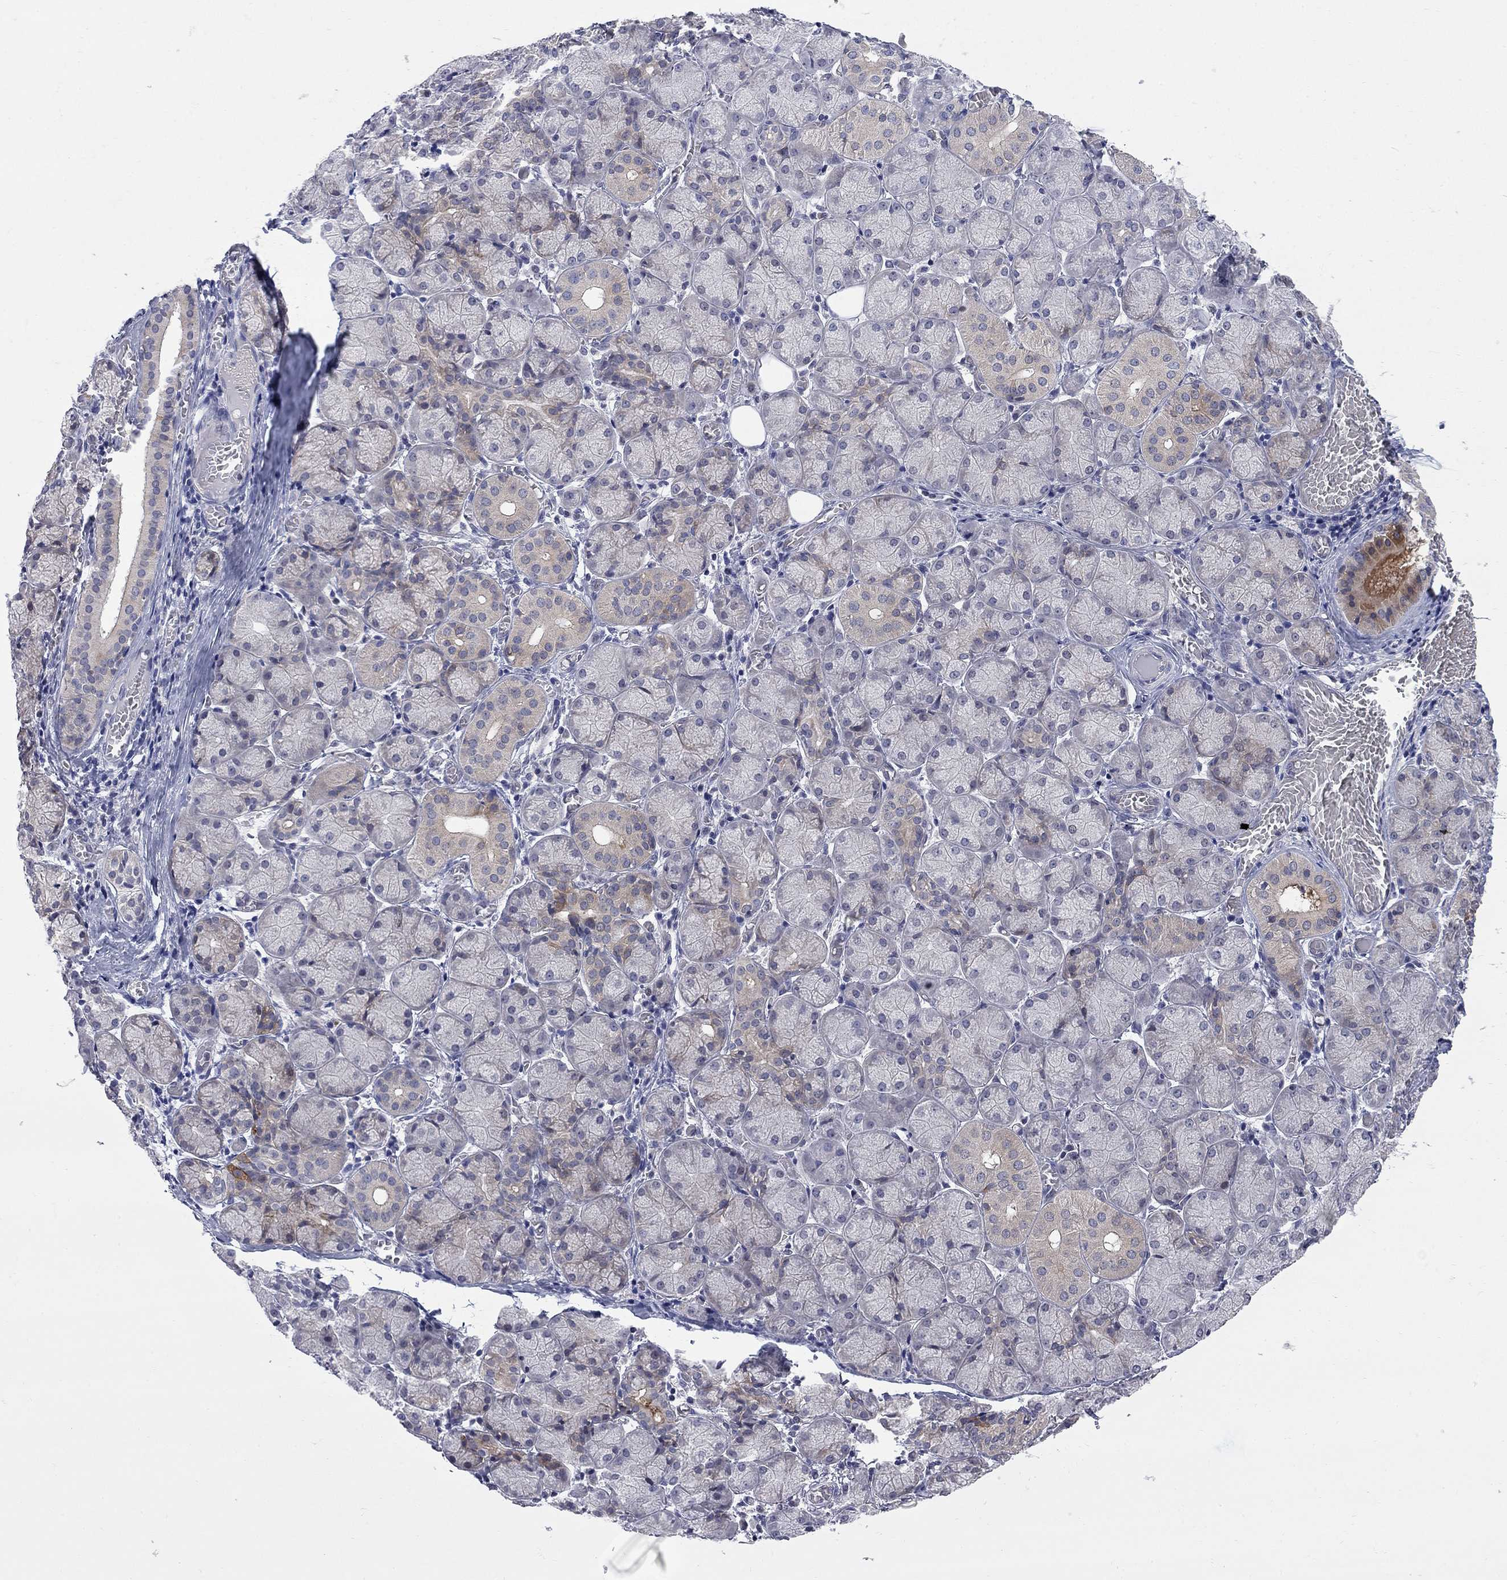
{"staining": {"intensity": "moderate", "quantity": "<25%", "location": "cytoplasmic/membranous"}, "tissue": "salivary gland", "cell_type": "Glandular cells", "image_type": "normal", "snomed": [{"axis": "morphology", "description": "Normal tissue, NOS"}, {"axis": "topography", "description": "Salivary gland"}, {"axis": "topography", "description": "Peripheral nerve tissue"}], "caption": "This micrograph reveals immunohistochemistry (IHC) staining of unremarkable human salivary gland, with low moderate cytoplasmic/membranous staining in approximately <25% of glandular cells.", "gene": "ENSG00000255639", "patient": {"sex": "female", "age": 24}}